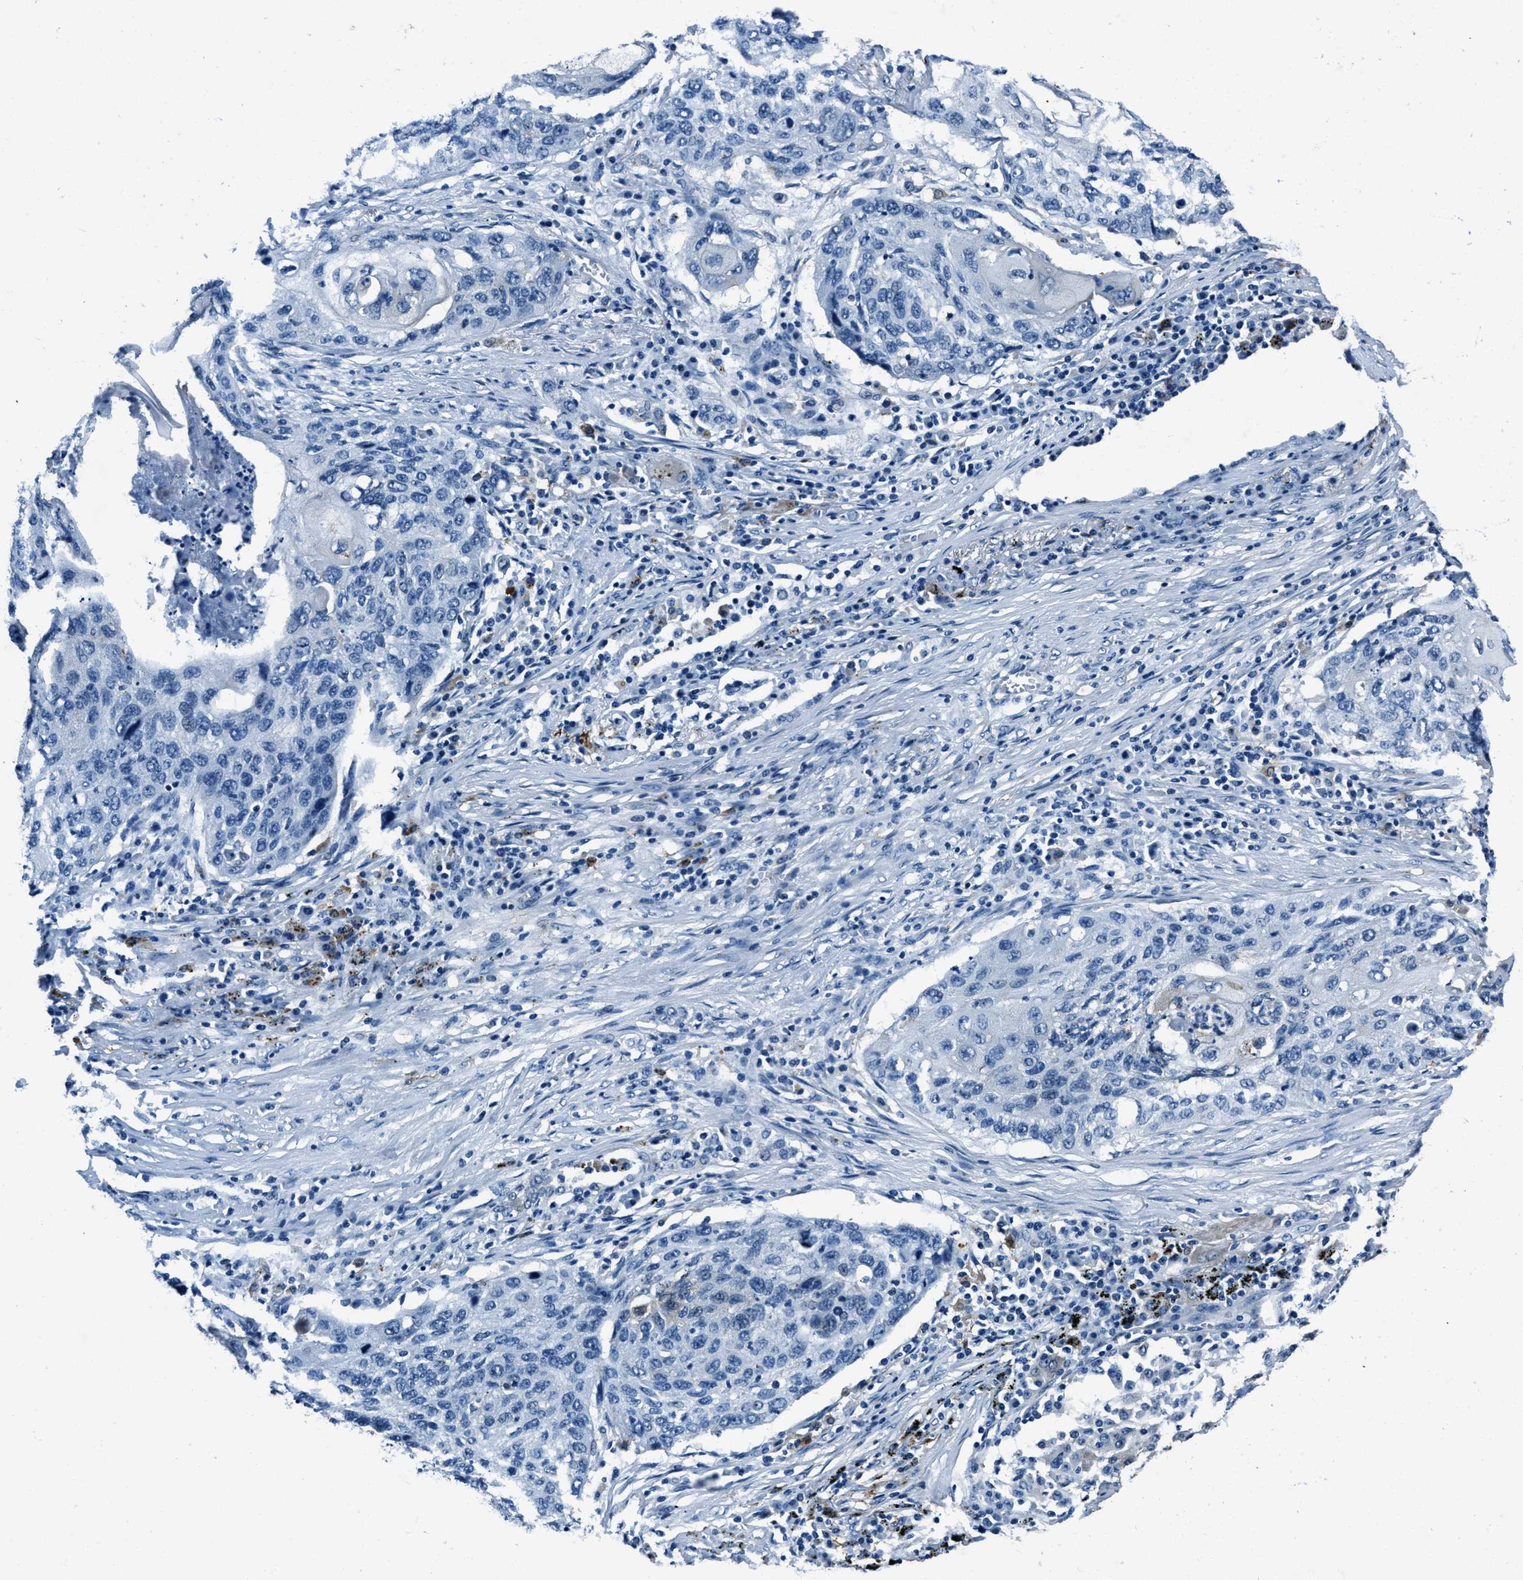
{"staining": {"intensity": "negative", "quantity": "none", "location": "none"}, "tissue": "lung cancer", "cell_type": "Tumor cells", "image_type": "cancer", "snomed": [{"axis": "morphology", "description": "Squamous cell carcinoma, NOS"}, {"axis": "topography", "description": "Lung"}], "caption": "A high-resolution photomicrograph shows IHC staining of squamous cell carcinoma (lung), which displays no significant staining in tumor cells.", "gene": "PTPDC1", "patient": {"sex": "female", "age": 63}}